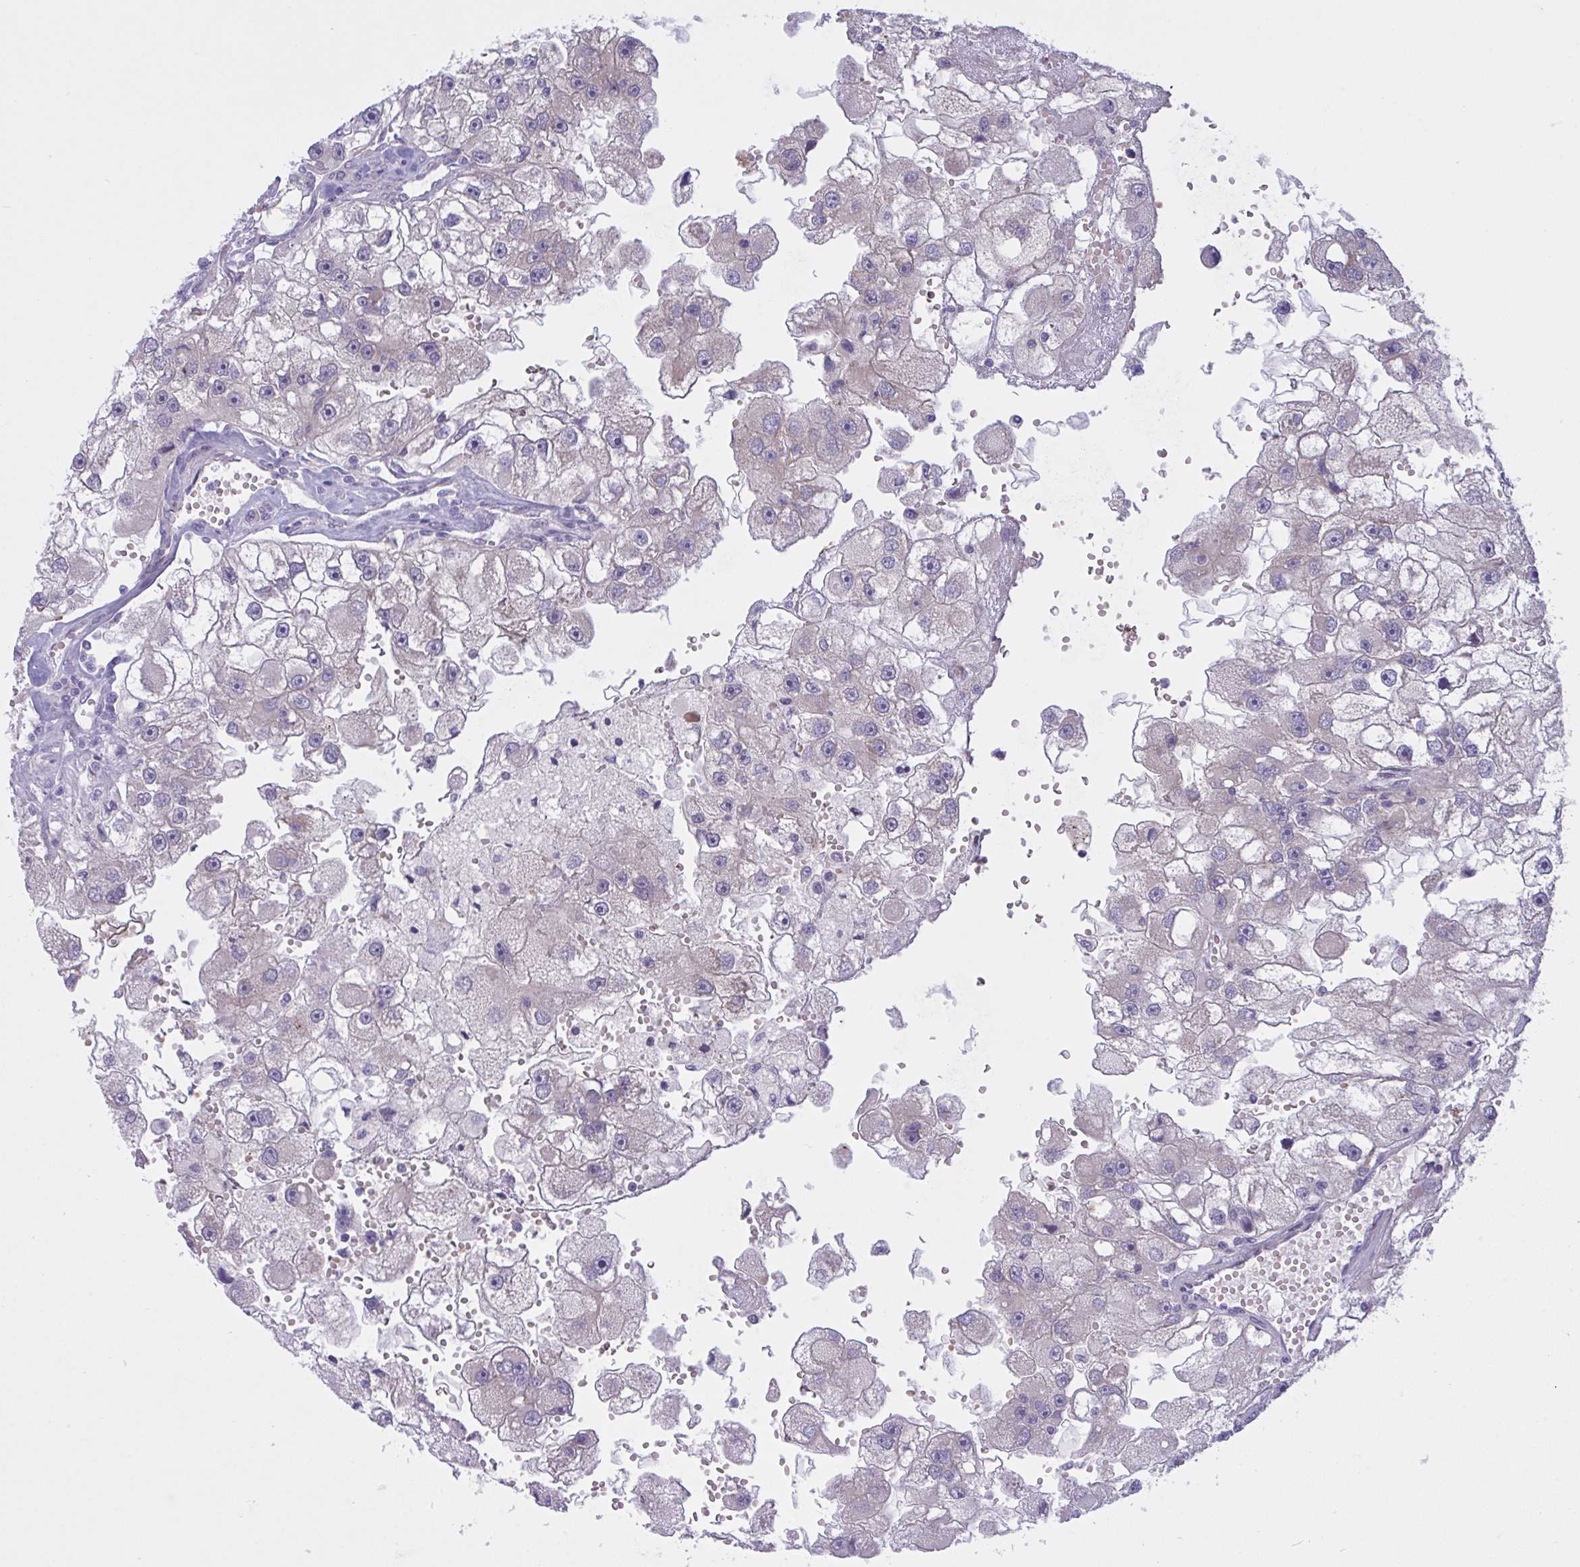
{"staining": {"intensity": "negative", "quantity": "none", "location": "none"}, "tissue": "renal cancer", "cell_type": "Tumor cells", "image_type": "cancer", "snomed": [{"axis": "morphology", "description": "Adenocarcinoma, NOS"}, {"axis": "topography", "description": "Kidney"}], "caption": "Immunohistochemistry (IHC) photomicrograph of neoplastic tissue: human renal cancer stained with DAB exhibits no significant protein staining in tumor cells. (DAB immunohistochemistry with hematoxylin counter stain).", "gene": "VWC2", "patient": {"sex": "male", "age": 63}}